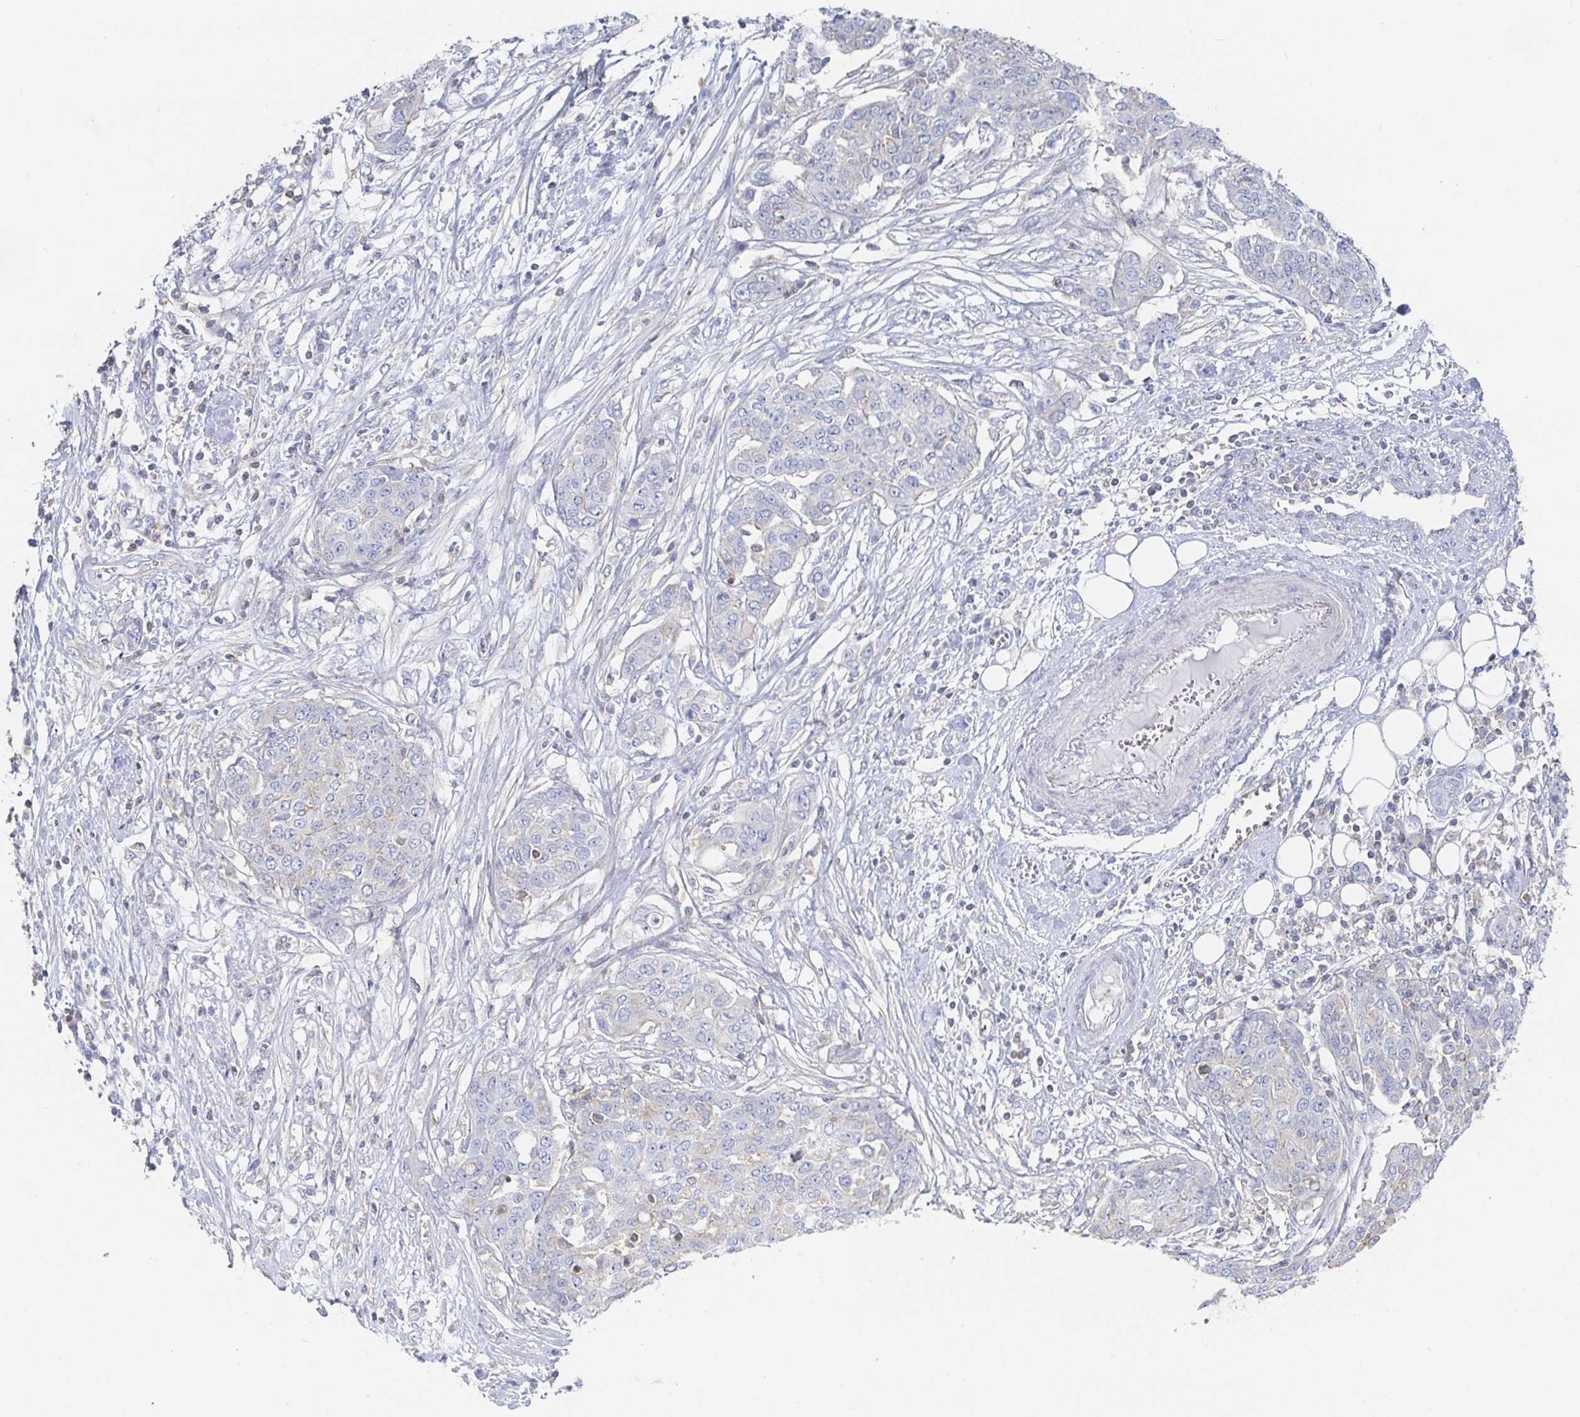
{"staining": {"intensity": "negative", "quantity": "none", "location": "none"}, "tissue": "ovarian cancer", "cell_type": "Tumor cells", "image_type": "cancer", "snomed": [{"axis": "morphology", "description": "Cystadenocarcinoma, serous, NOS"}, {"axis": "topography", "description": "Soft tissue"}, {"axis": "topography", "description": "Ovary"}], "caption": "A micrograph of human ovarian cancer (serous cystadenocarcinoma) is negative for staining in tumor cells.", "gene": "PIK3CD", "patient": {"sex": "female", "age": 57}}